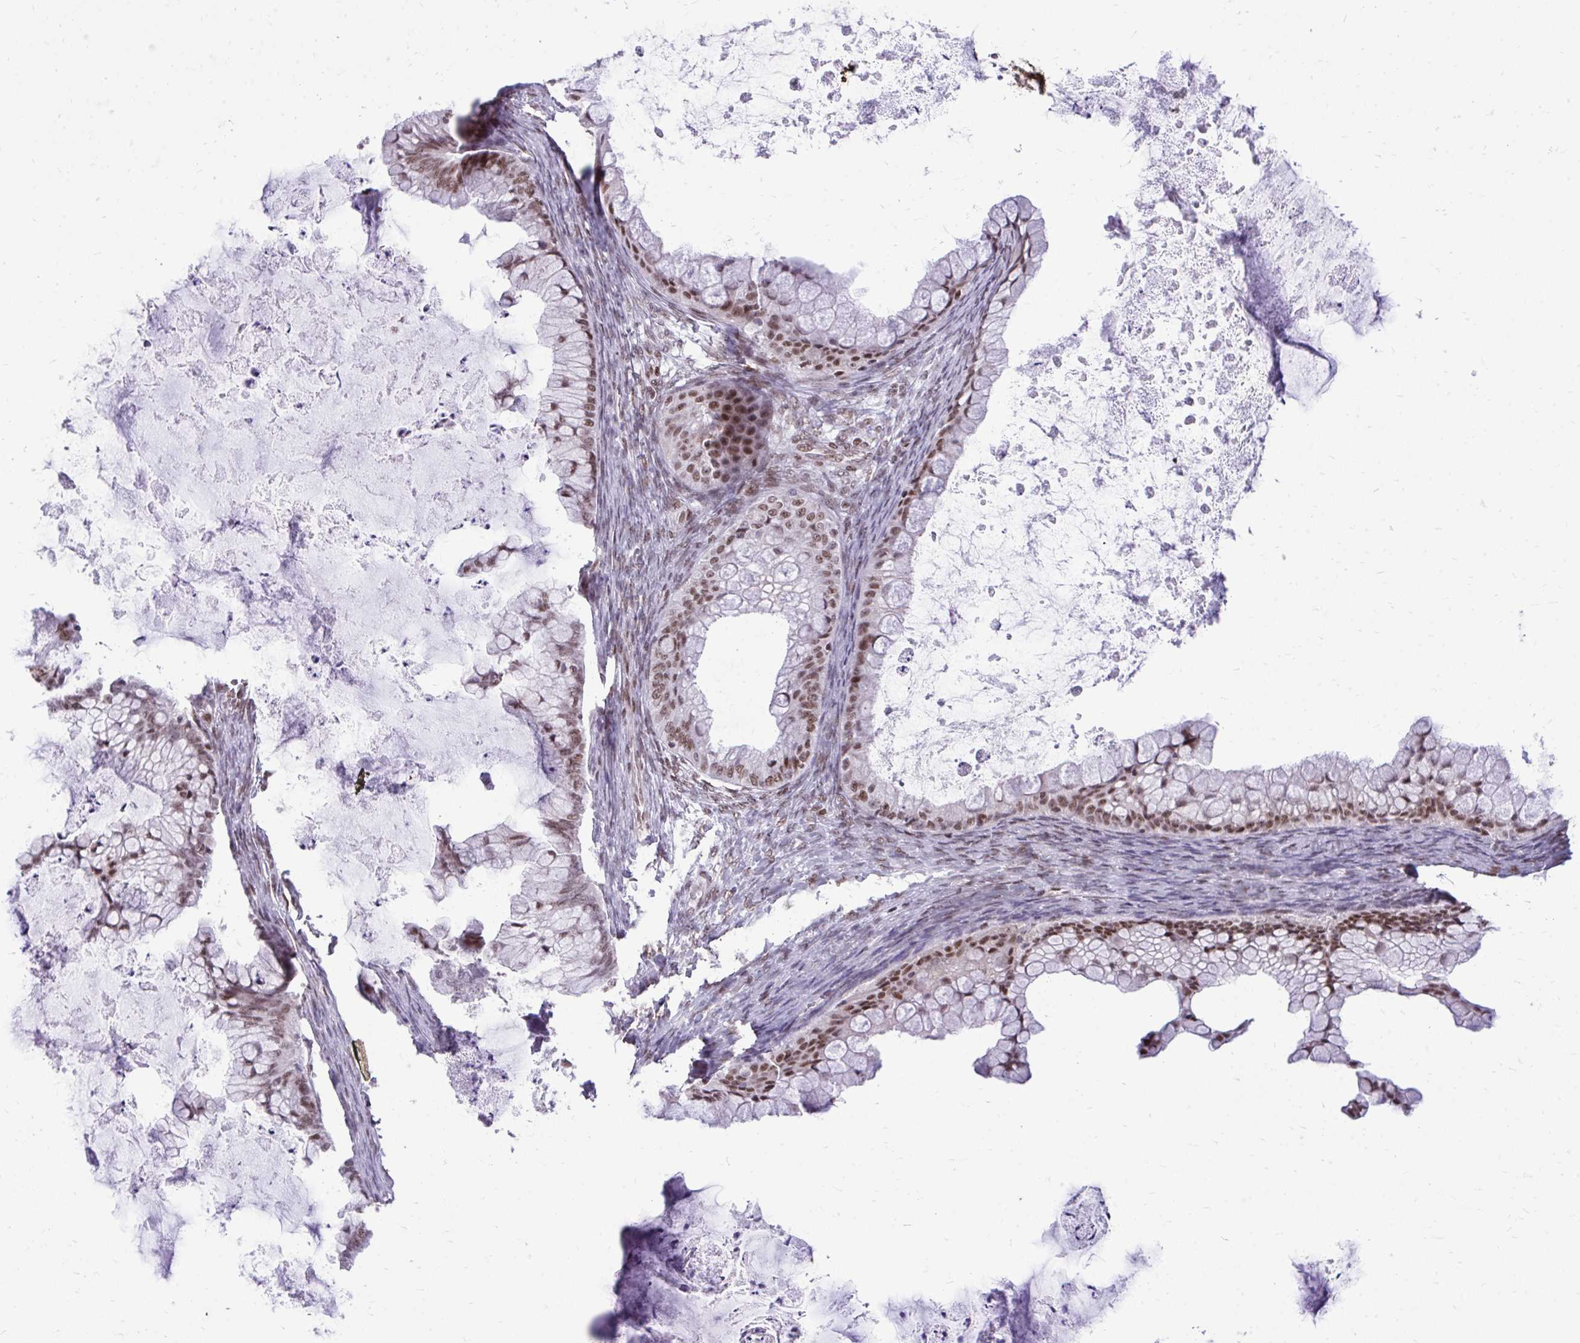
{"staining": {"intensity": "moderate", "quantity": ">75%", "location": "nuclear"}, "tissue": "ovarian cancer", "cell_type": "Tumor cells", "image_type": "cancer", "snomed": [{"axis": "morphology", "description": "Cystadenocarcinoma, mucinous, NOS"}, {"axis": "topography", "description": "Ovary"}], "caption": "Moderate nuclear positivity is appreciated in about >75% of tumor cells in ovarian mucinous cystadenocarcinoma.", "gene": "CDYL", "patient": {"sex": "female", "age": 35}}